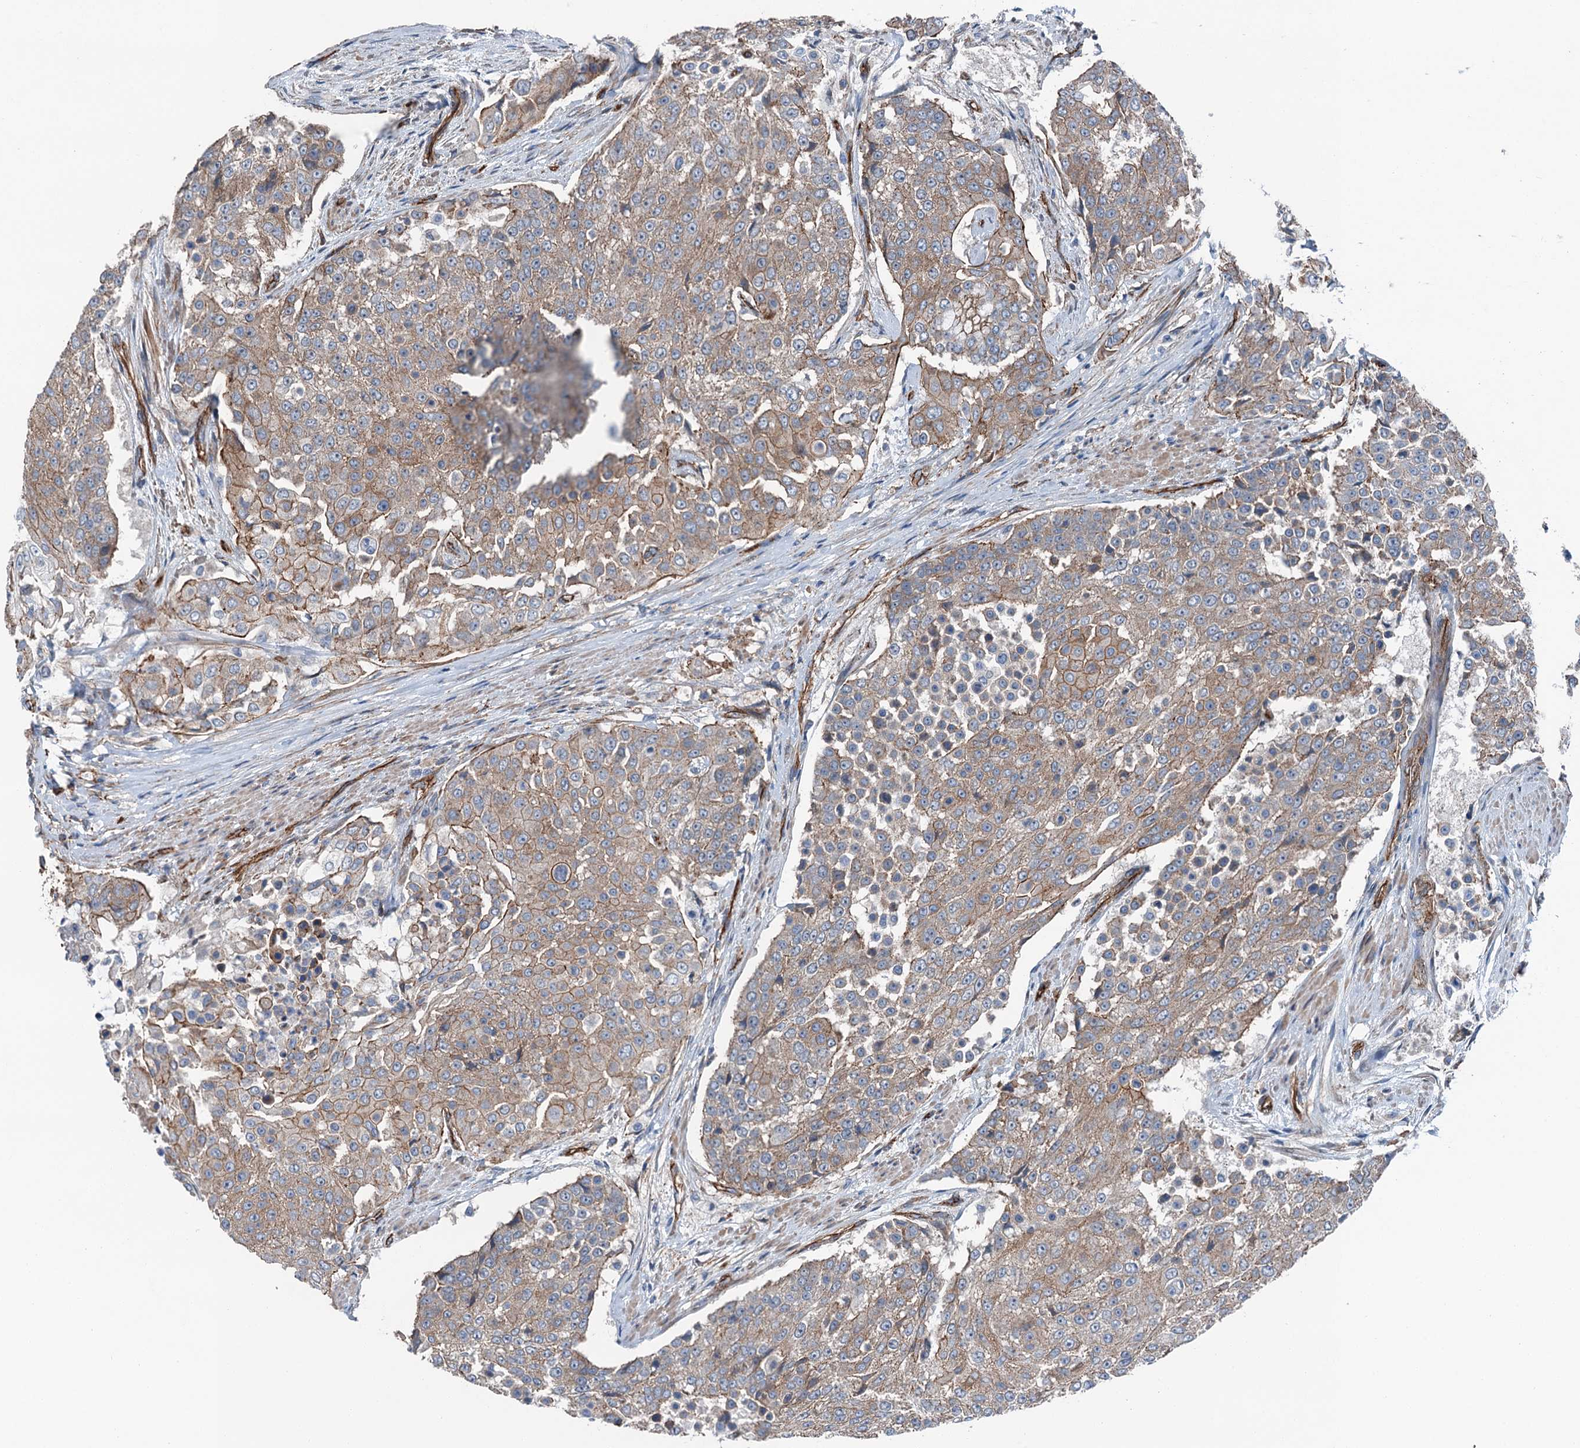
{"staining": {"intensity": "moderate", "quantity": "25%-75%", "location": "cytoplasmic/membranous"}, "tissue": "urothelial cancer", "cell_type": "Tumor cells", "image_type": "cancer", "snomed": [{"axis": "morphology", "description": "Urothelial carcinoma, High grade"}, {"axis": "topography", "description": "Urinary bladder"}], "caption": "Tumor cells exhibit medium levels of moderate cytoplasmic/membranous positivity in about 25%-75% of cells in urothelial carcinoma (high-grade).", "gene": "NMRAL1", "patient": {"sex": "female", "age": 63}}